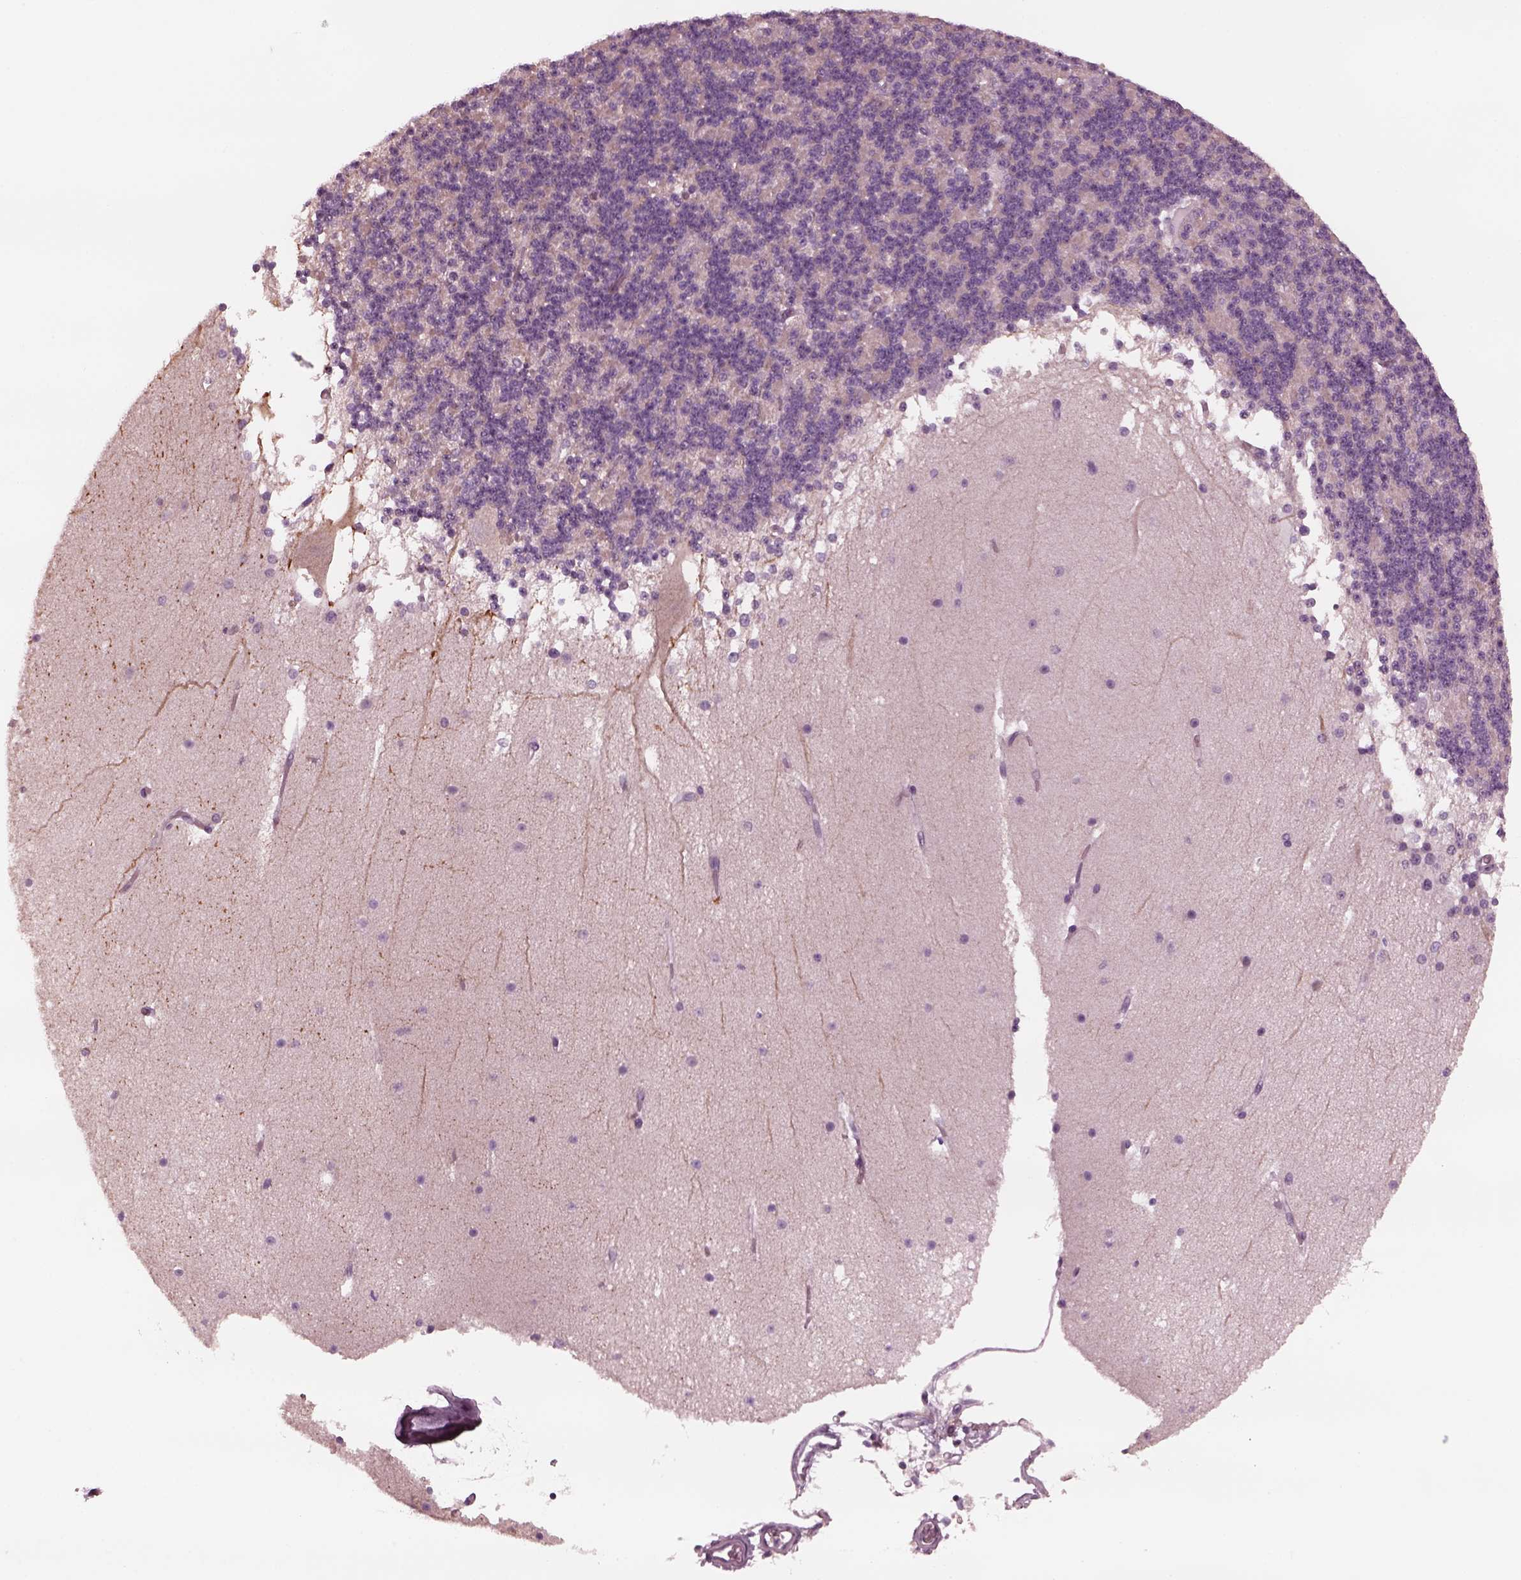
{"staining": {"intensity": "negative", "quantity": "none", "location": "none"}, "tissue": "cerebellum", "cell_type": "Cells in granular layer", "image_type": "normal", "snomed": [{"axis": "morphology", "description": "Normal tissue, NOS"}, {"axis": "topography", "description": "Cerebellum"}], "caption": "Immunohistochemistry photomicrograph of normal cerebellum: cerebellum stained with DAB shows no significant protein staining in cells in granular layer. (Immunohistochemistry, brightfield microscopy, high magnification).", "gene": "YY2", "patient": {"sex": "female", "age": 19}}